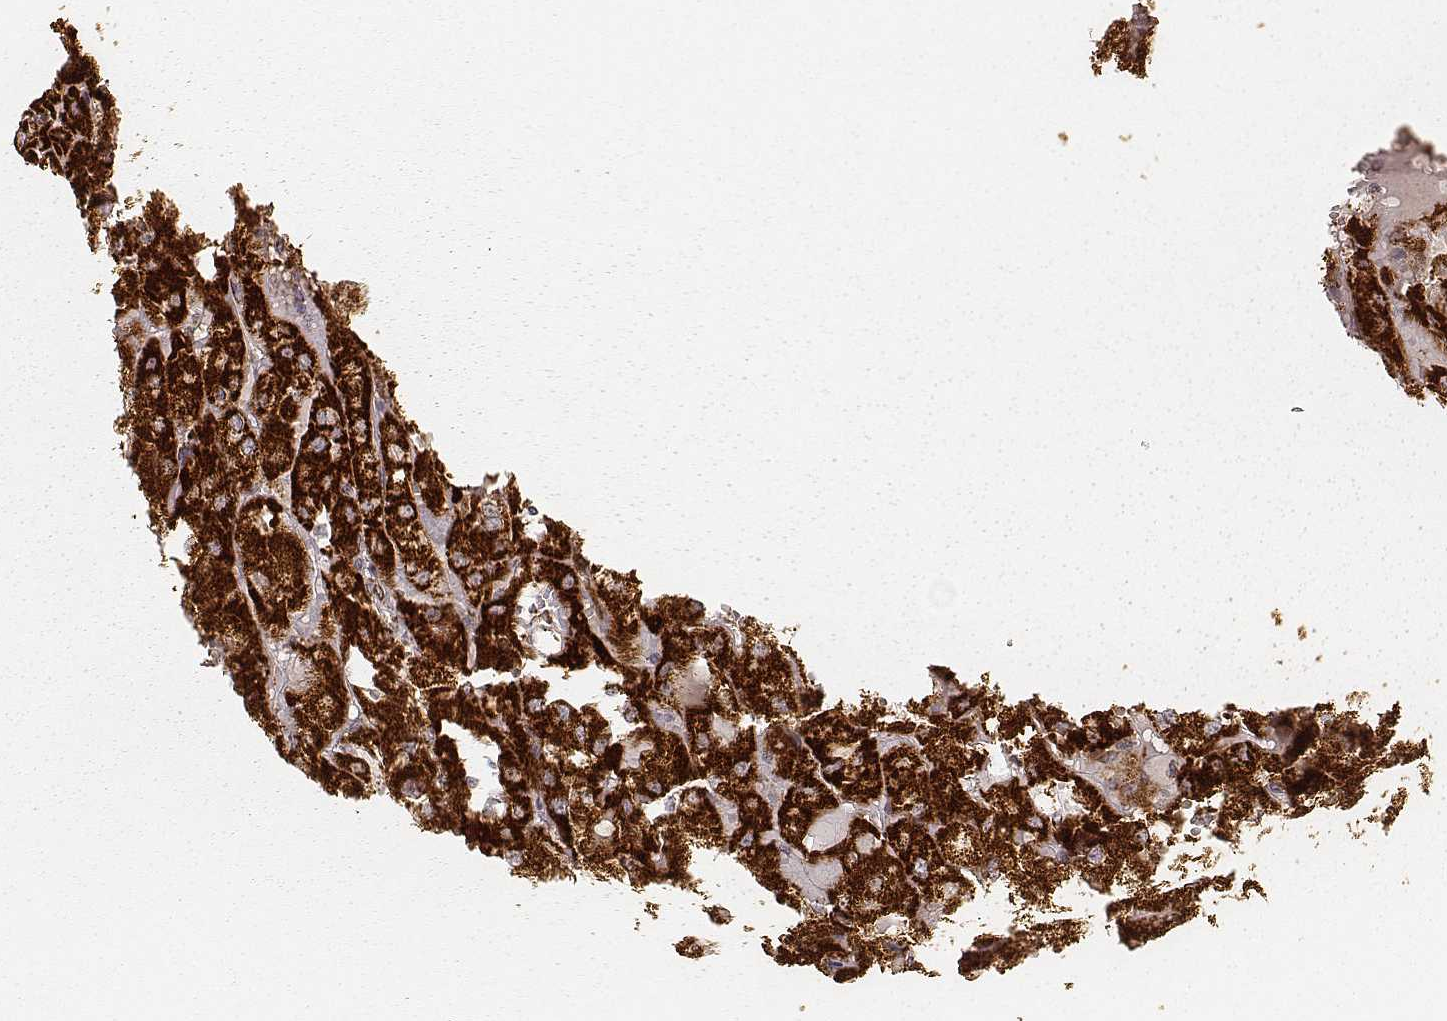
{"staining": {"intensity": "strong", "quantity": ">75%", "location": "cytoplasmic/membranous"}, "tissue": "renal cancer", "cell_type": "Tumor cells", "image_type": "cancer", "snomed": [{"axis": "morphology", "description": "Adenocarcinoma, NOS"}, {"axis": "topography", "description": "Kidney"}], "caption": "A high-resolution histopathology image shows immunohistochemistry (IHC) staining of adenocarcinoma (renal), which reveals strong cytoplasmic/membranous expression in about >75% of tumor cells.", "gene": "CS", "patient": {"sex": "male", "age": 72}}